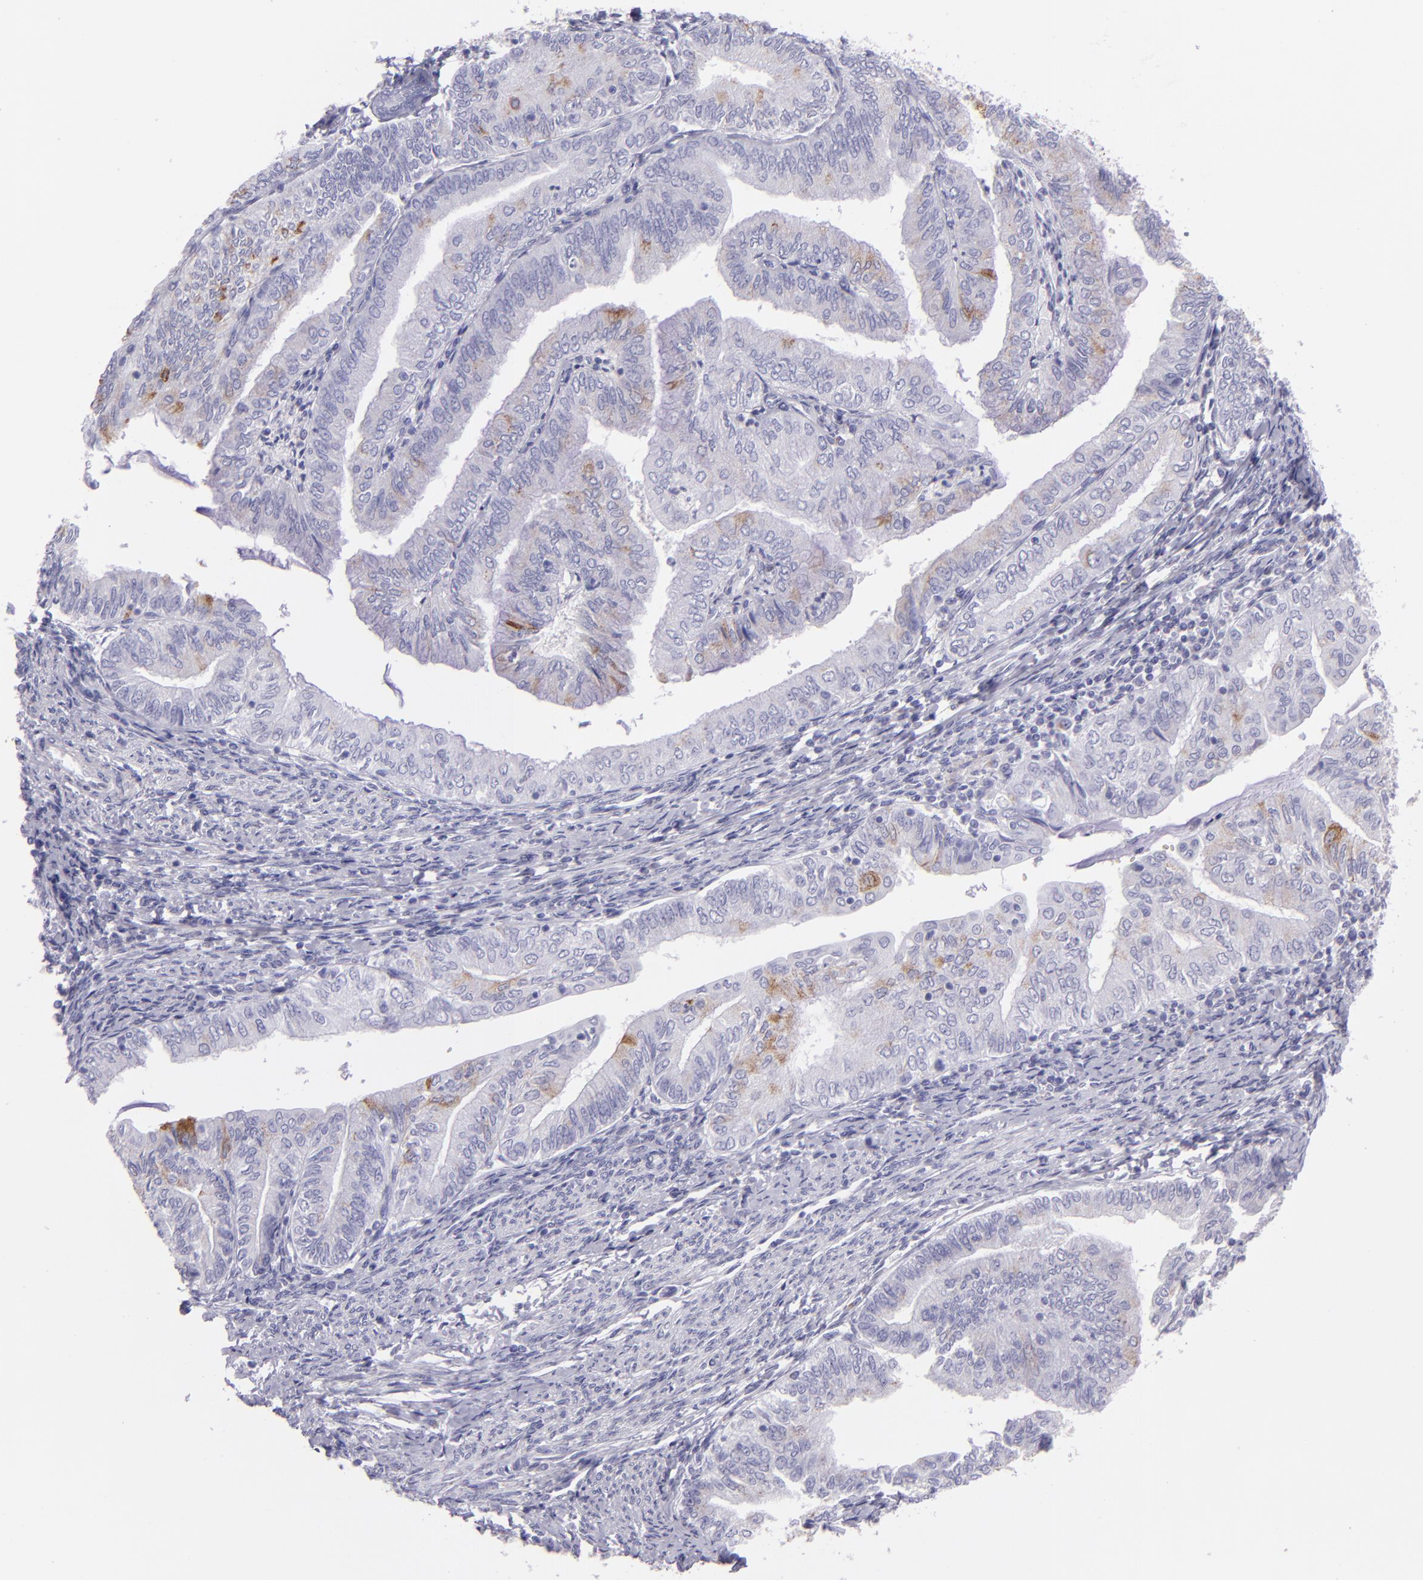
{"staining": {"intensity": "negative", "quantity": "none", "location": "none"}, "tissue": "endometrial cancer", "cell_type": "Tumor cells", "image_type": "cancer", "snomed": [{"axis": "morphology", "description": "Adenocarcinoma, NOS"}, {"axis": "topography", "description": "Endometrium"}], "caption": "This is a histopathology image of IHC staining of adenocarcinoma (endometrial), which shows no positivity in tumor cells. Nuclei are stained in blue.", "gene": "MUC5AC", "patient": {"sex": "female", "age": 66}}